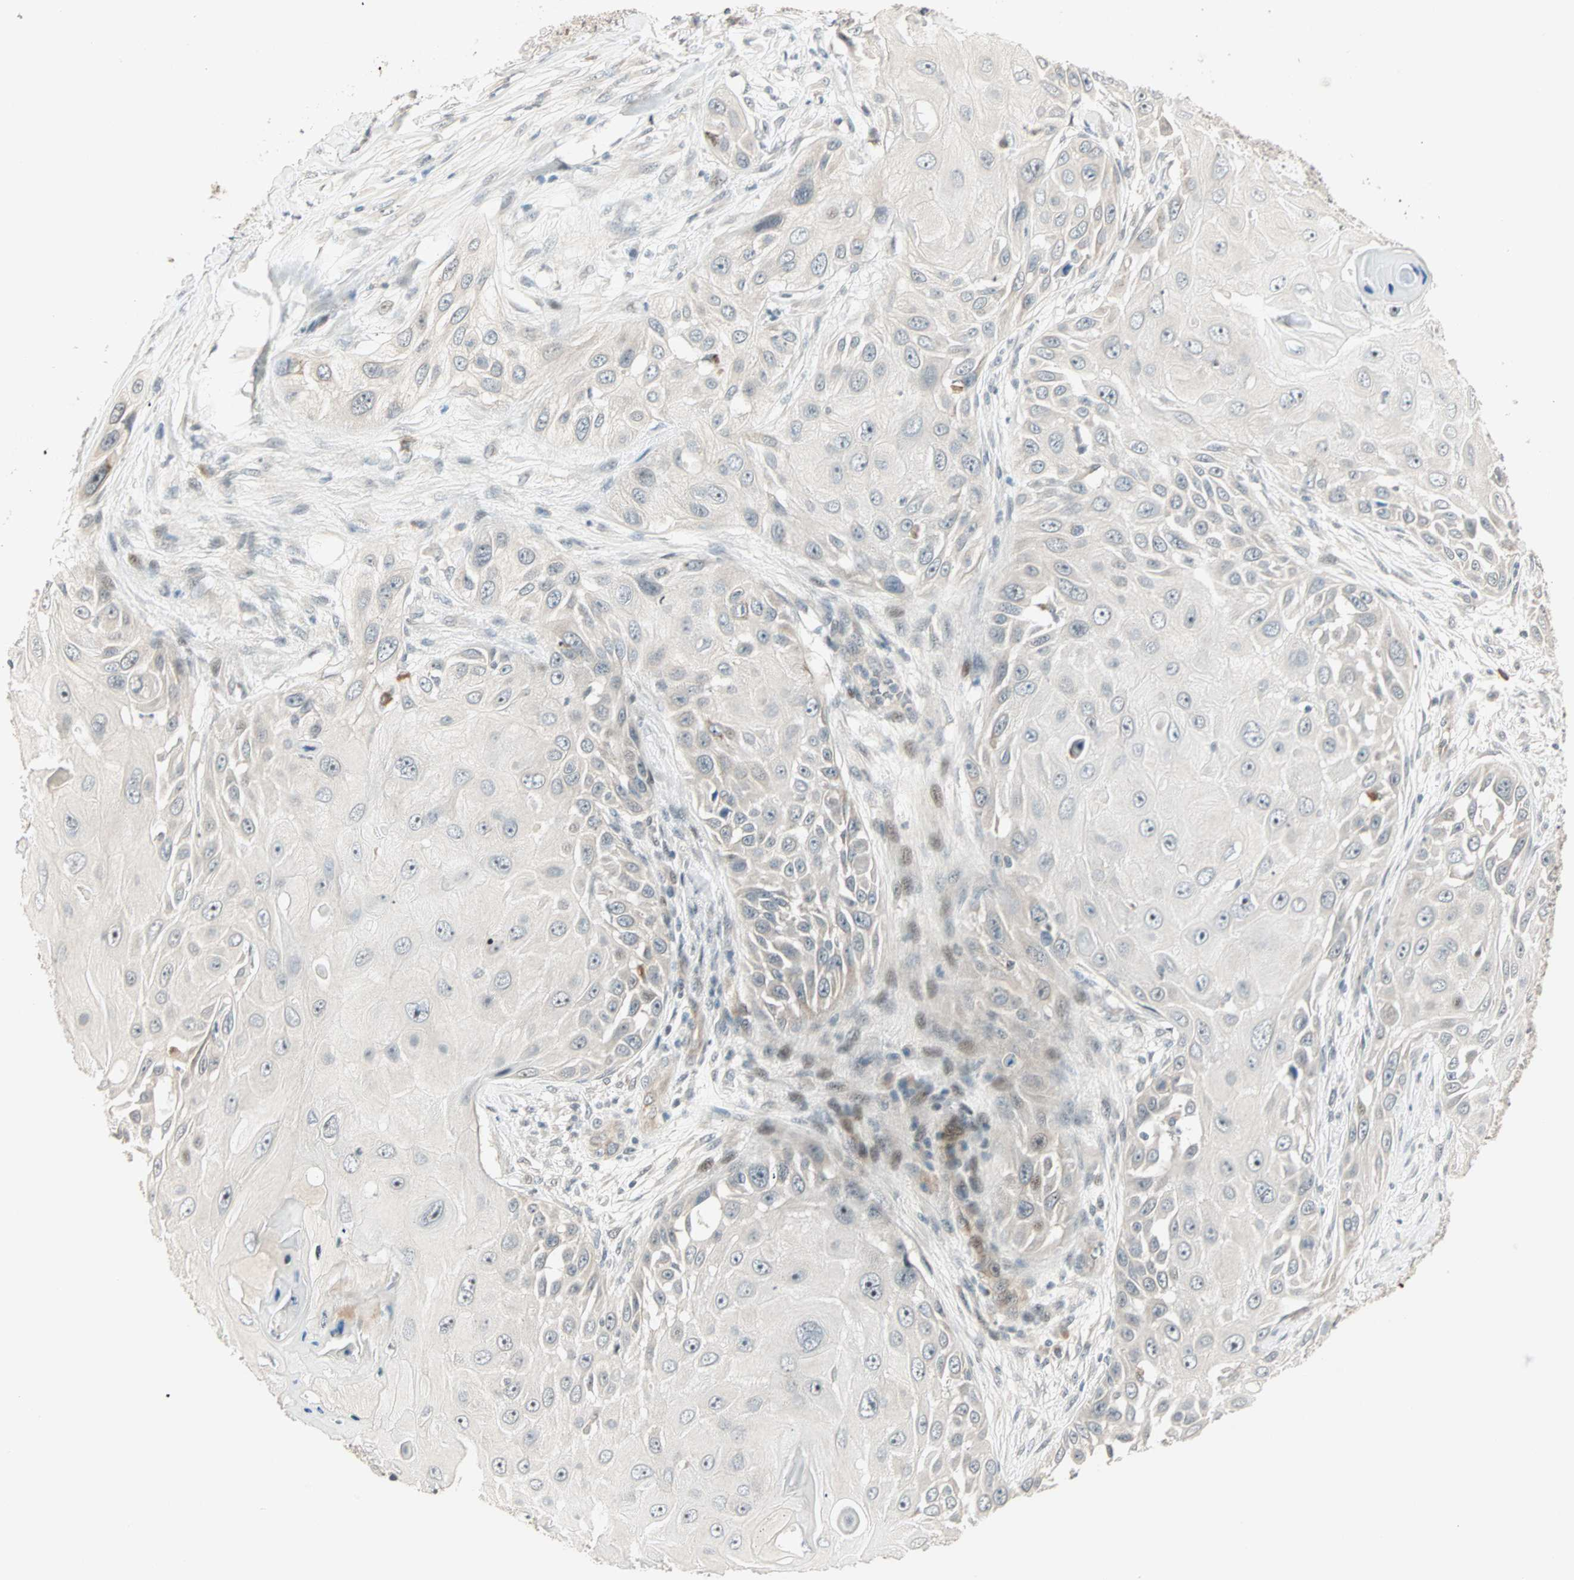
{"staining": {"intensity": "weak", "quantity": "<25%", "location": "cytoplasmic/membranous"}, "tissue": "skin cancer", "cell_type": "Tumor cells", "image_type": "cancer", "snomed": [{"axis": "morphology", "description": "Squamous cell carcinoma, NOS"}, {"axis": "topography", "description": "Skin"}], "caption": "Skin cancer (squamous cell carcinoma) was stained to show a protein in brown. There is no significant expression in tumor cells. The staining is performed using DAB (3,3'-diaminobenzidine) brown chromogen with nuclei counter-stained in using hematoxylin.", "gene": "ACSL5", "patient": {"sex": "female", "age": 44}}